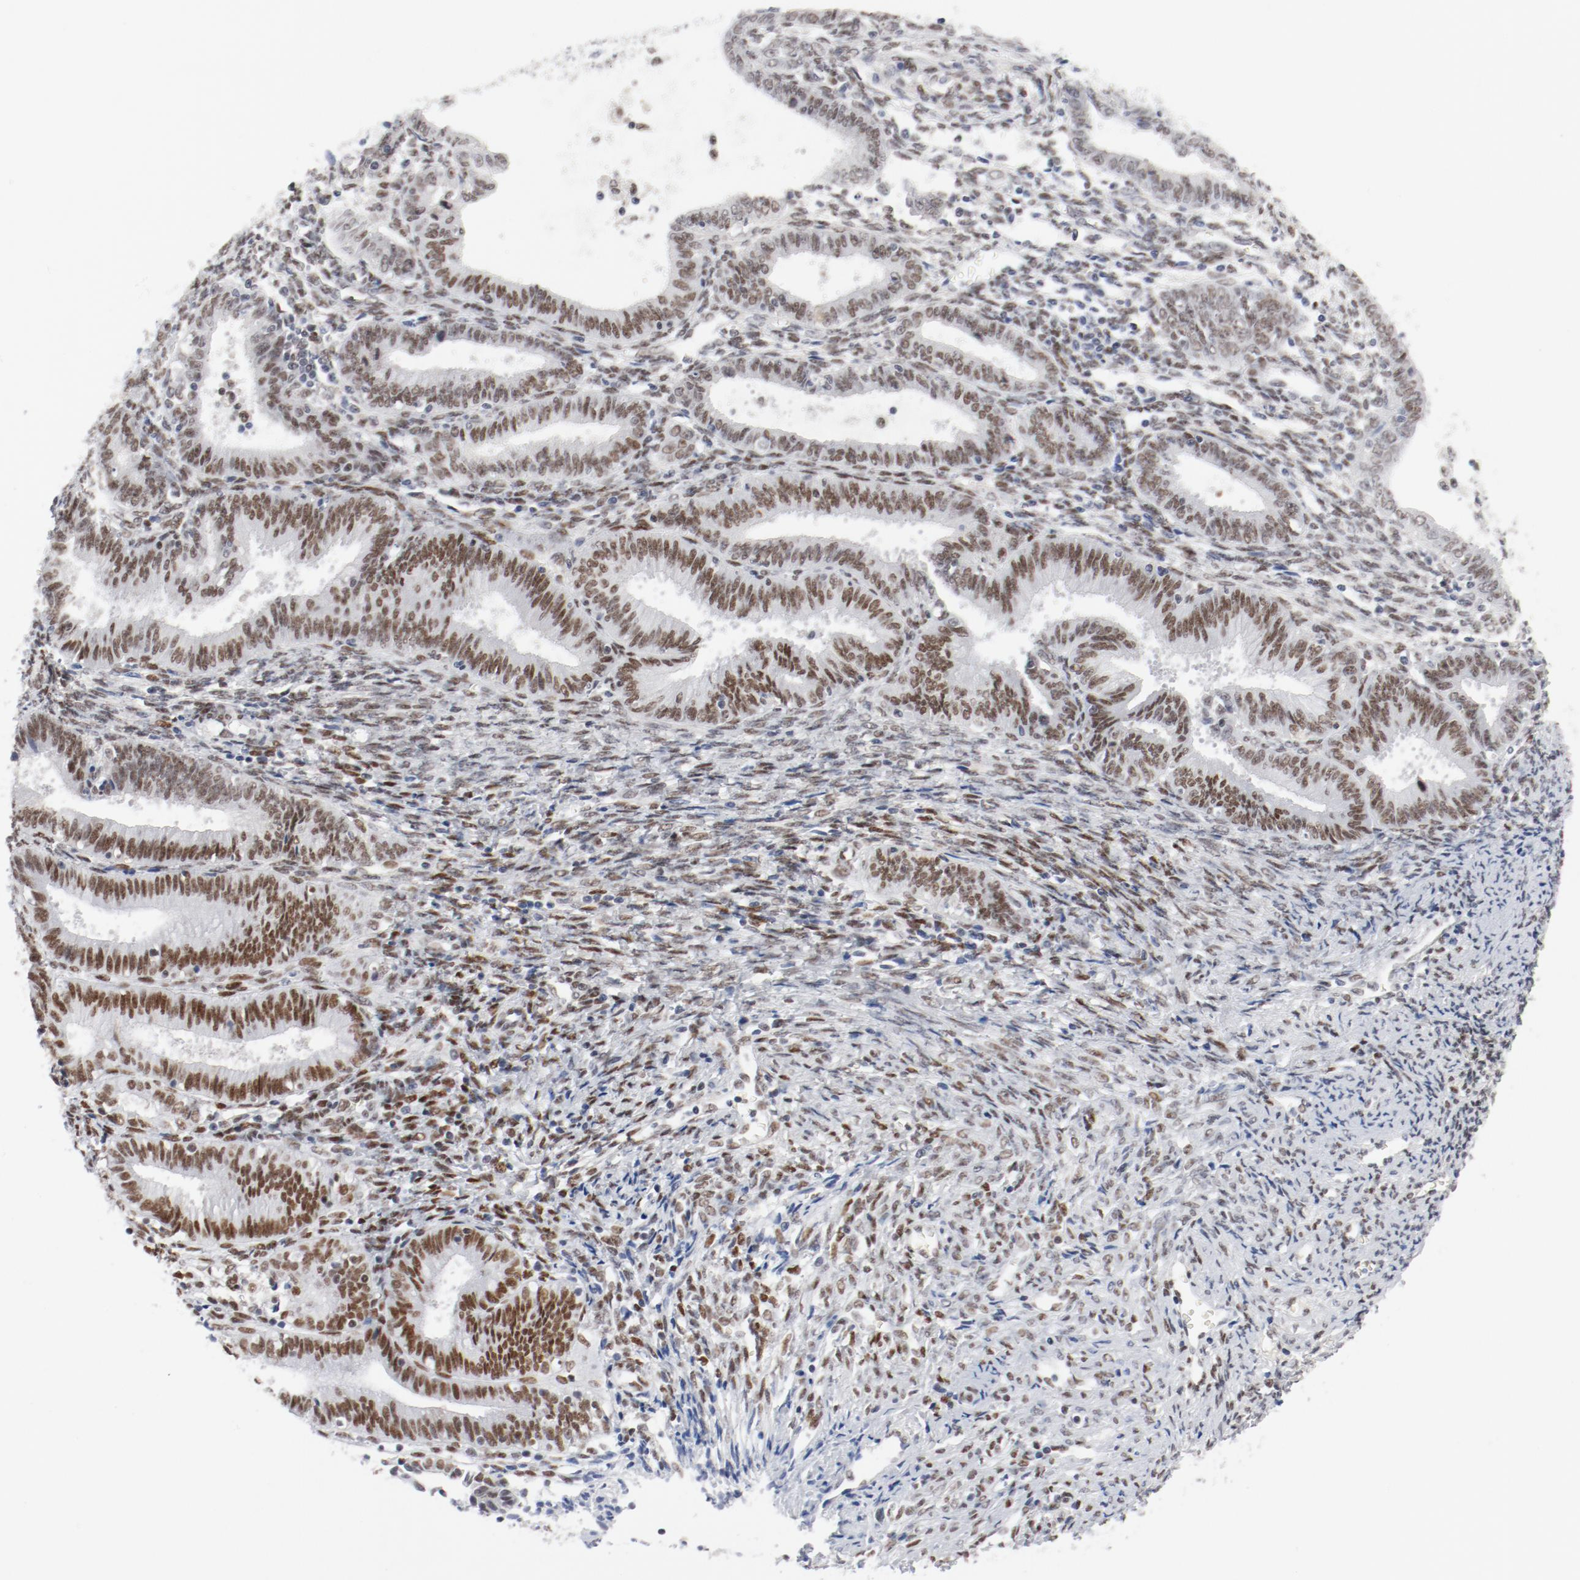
{"staining": {"intensity": "moderate", "quantity": ">75%", "location": "nuclear"}, "tissue": "endometrial cancer", "cell_type": "Tumor cells", "image_type": "cancer", "snomed": [{"axis": "morphology", "description": "Adenocarcinoma, NOS"}, {"axis": "topography", "description": "Endometrium"}], "caption": "Moderate nuclear expression for a protein is appreciated in about >75% of tumor cells of endometrial cancer (adenocarcinoma) using immunohistochemistry.", "gene": "ARNT", "patient": {"sex": "female", "age": 42}}